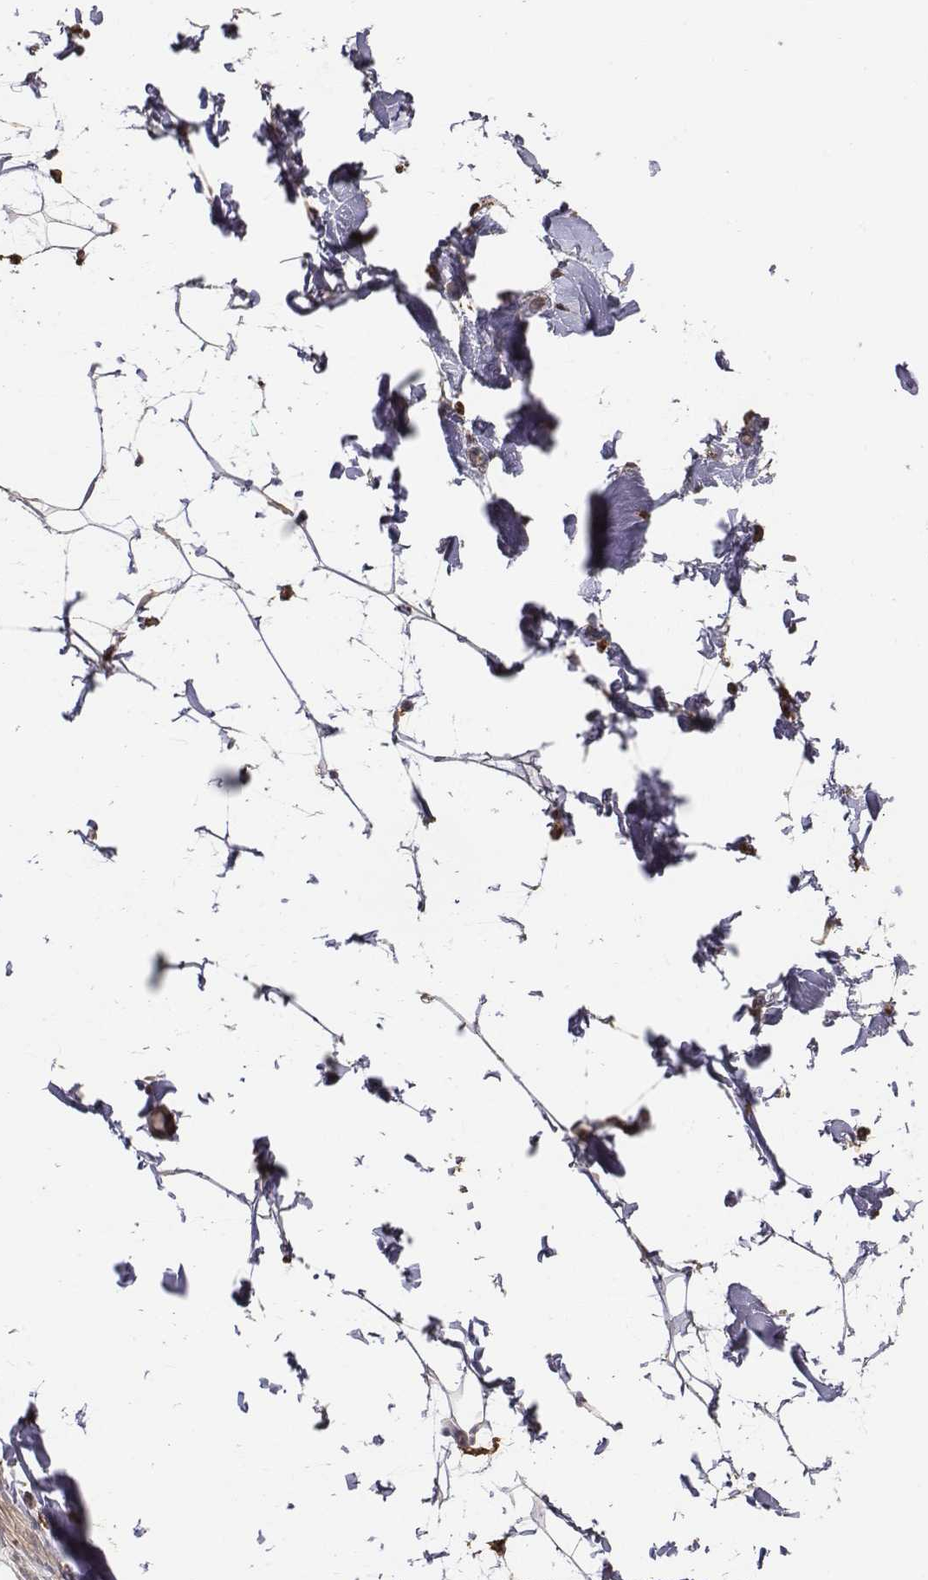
{"staining": {"intensity": "weak", "quantity": ">75%", "location": "cytoplasmic/membranous"}, "tissue": "adipose tissue", "cell_type": "Adipocytes", "image_type": "normal", "snomed": [{"axis": "morphology", "description": "Normal tissue, NOS"}, {"axis": "topography", "description": "Gallbladder"}, {"axis": "topography", "description": "Peripheral nerve tissue"}], "caption": "This photomicrograph displays immunohistochemistry staining of benign adipose tissue, with low weak cytoplasmic/membranous expression in approximately >75% of adipocytes.", "gene": "AP1B1", "patient": {"sex": "female", "age": 45}}